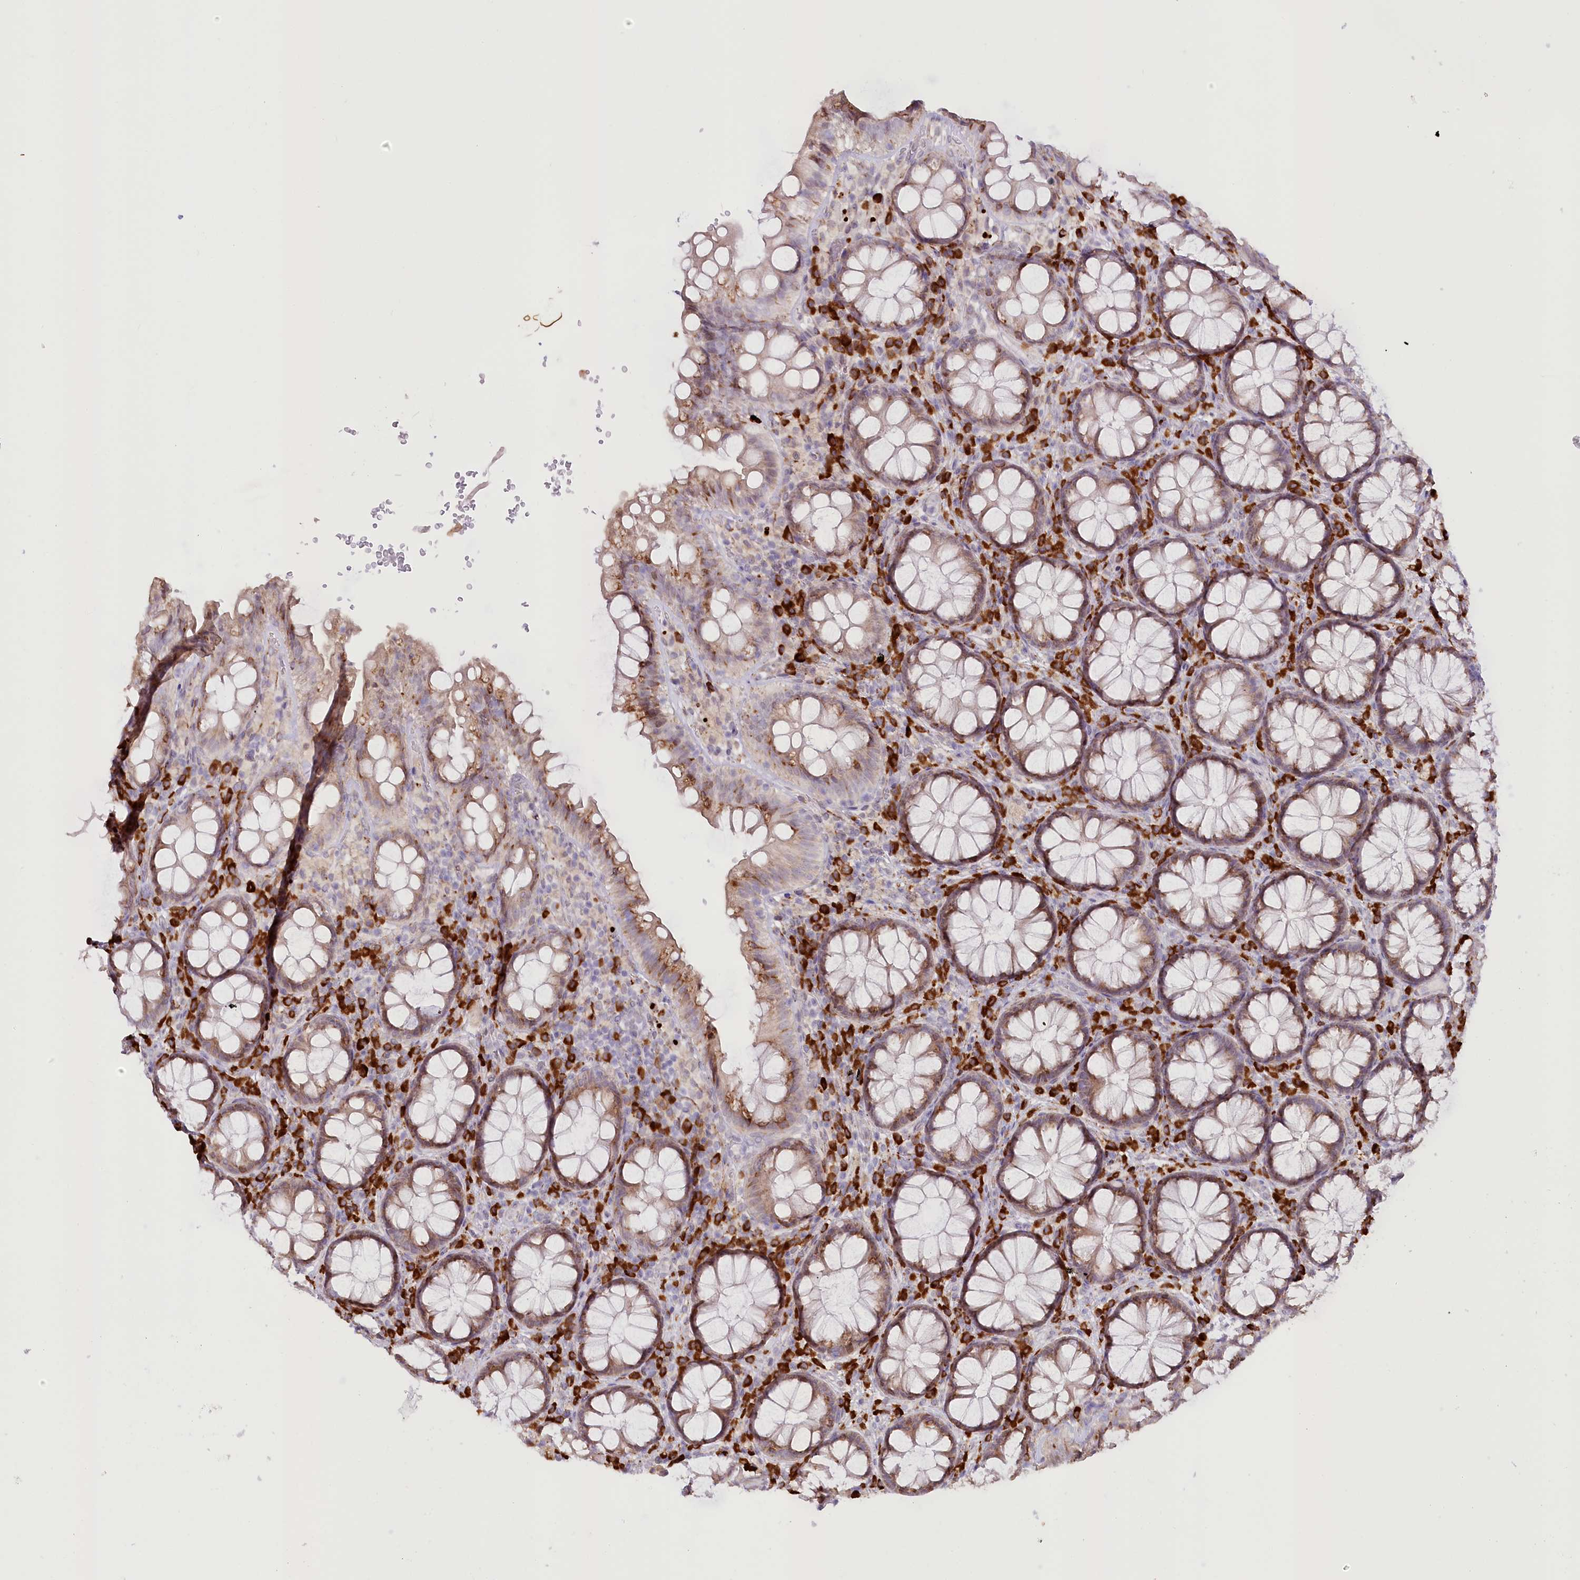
{"staining": {"intensity": "moderate", "quantity": "<25%", "location": "cytoplasmic/membranous"}, "tissue": "rectum", "cell_type": "Glandular cells", "image_type": "normal", "snomed": [{"axis": "morphology", "description": "Normal tissue, NOS"}, {"axis": "topography", "description": "Rectum"}], "caption": "Rectum stained for a protein (brown) exhibits moderate cytoplasmic/membranous positive staining in approximately <25% of glandular cells.", "gene": "NCKAP5", "patient": {"sex": "male", "age": 83}}